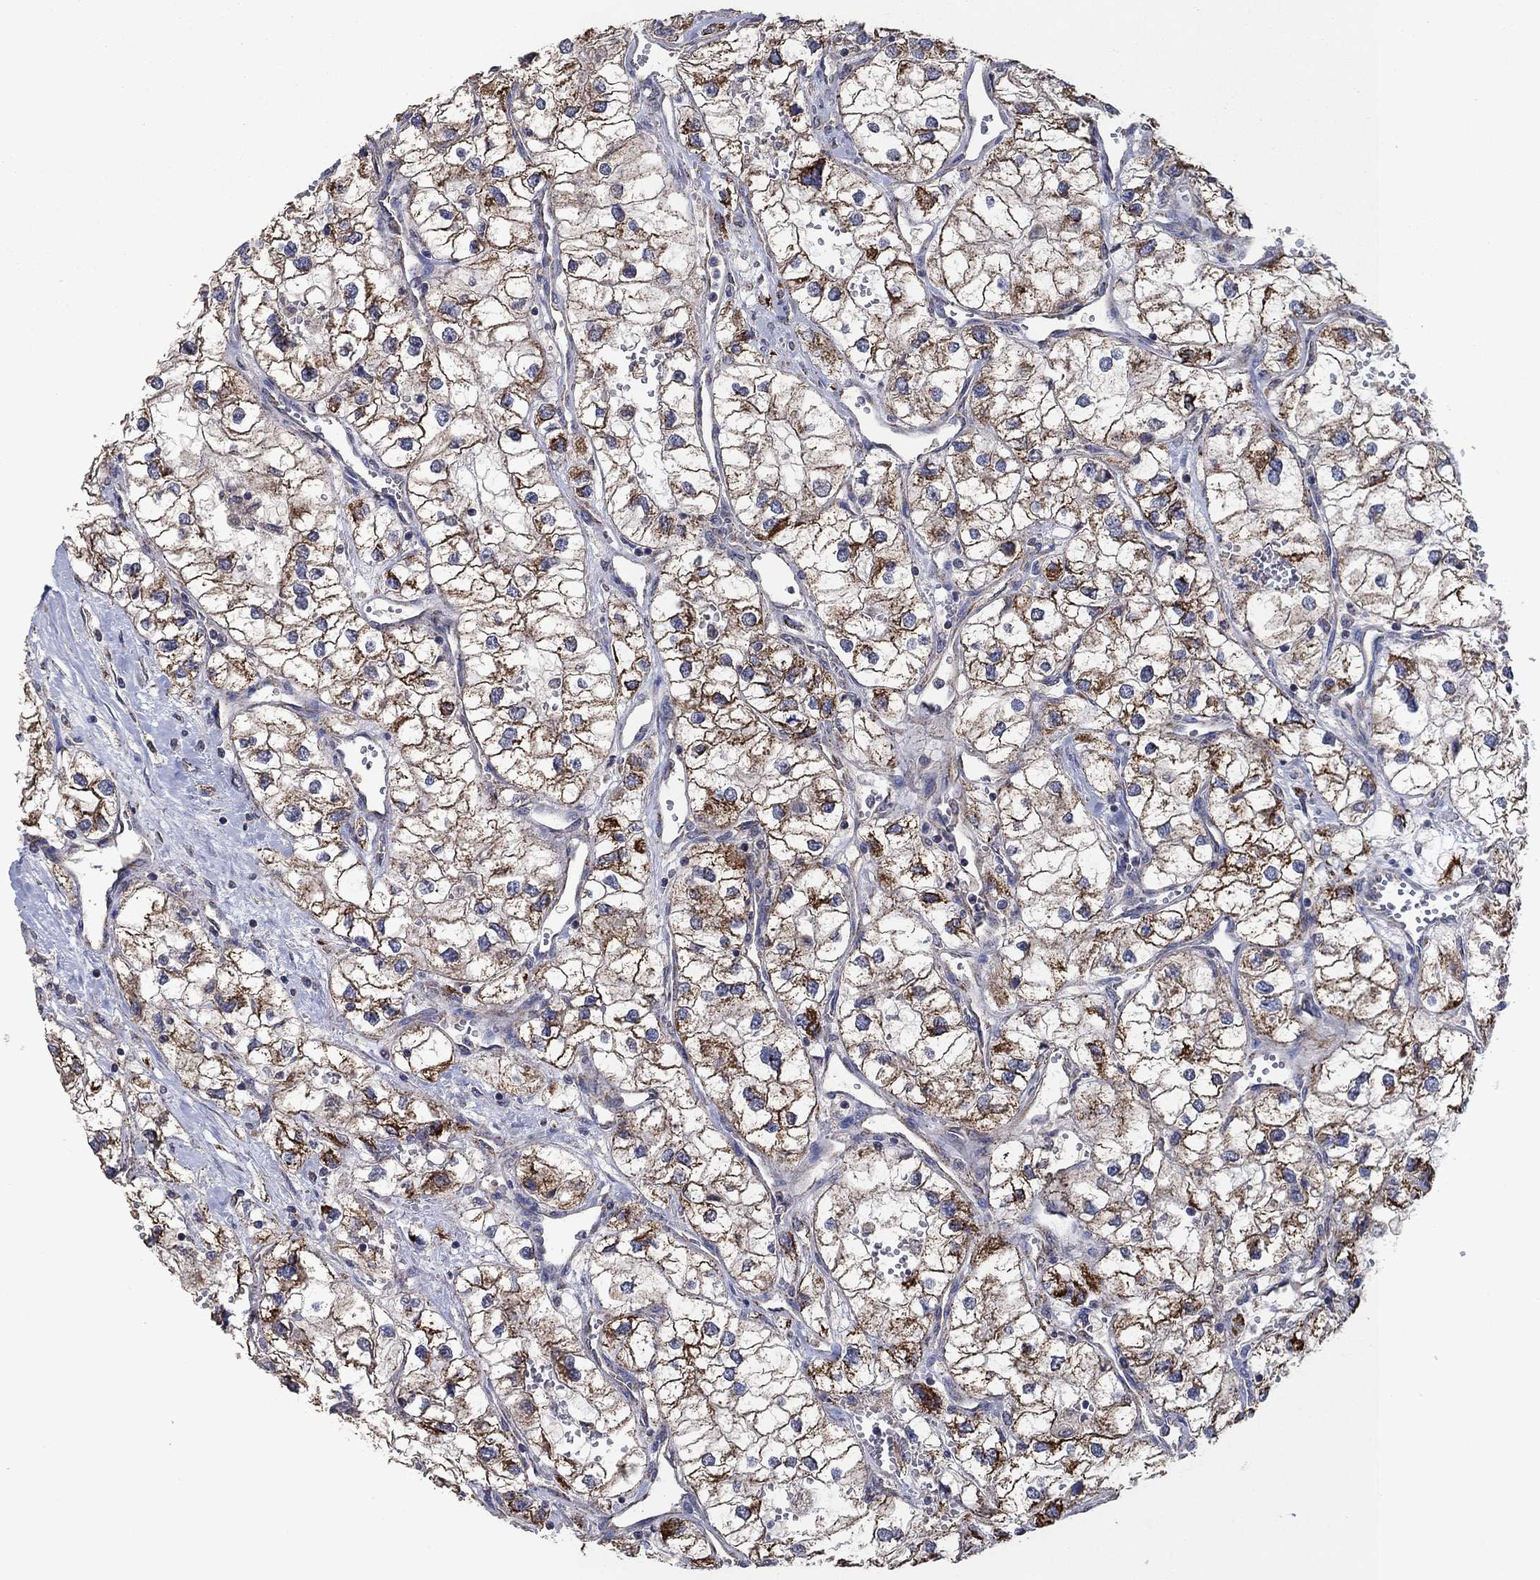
{"staining": {"intensity": "strong", "quantity": ">75%", "location": "cytoplasmic/membranous"}, "tissue": "renal cancer", "cell_type": "Tumor cells", "image_type": "cancer", "snomed": [{"axis": "morphology", "description": "Adenocarcinoma, NOS"}, {"axis": "topography", "description": "Kidney"}], "caption": "Human renal adenocarcinoma stained for a protein (brown) reveals strong cytoplasmic/membranous positive expression in approximately >75% of tumor cells.", "gene": "HID1", "patient": {"sex": "male", "age": 59}}